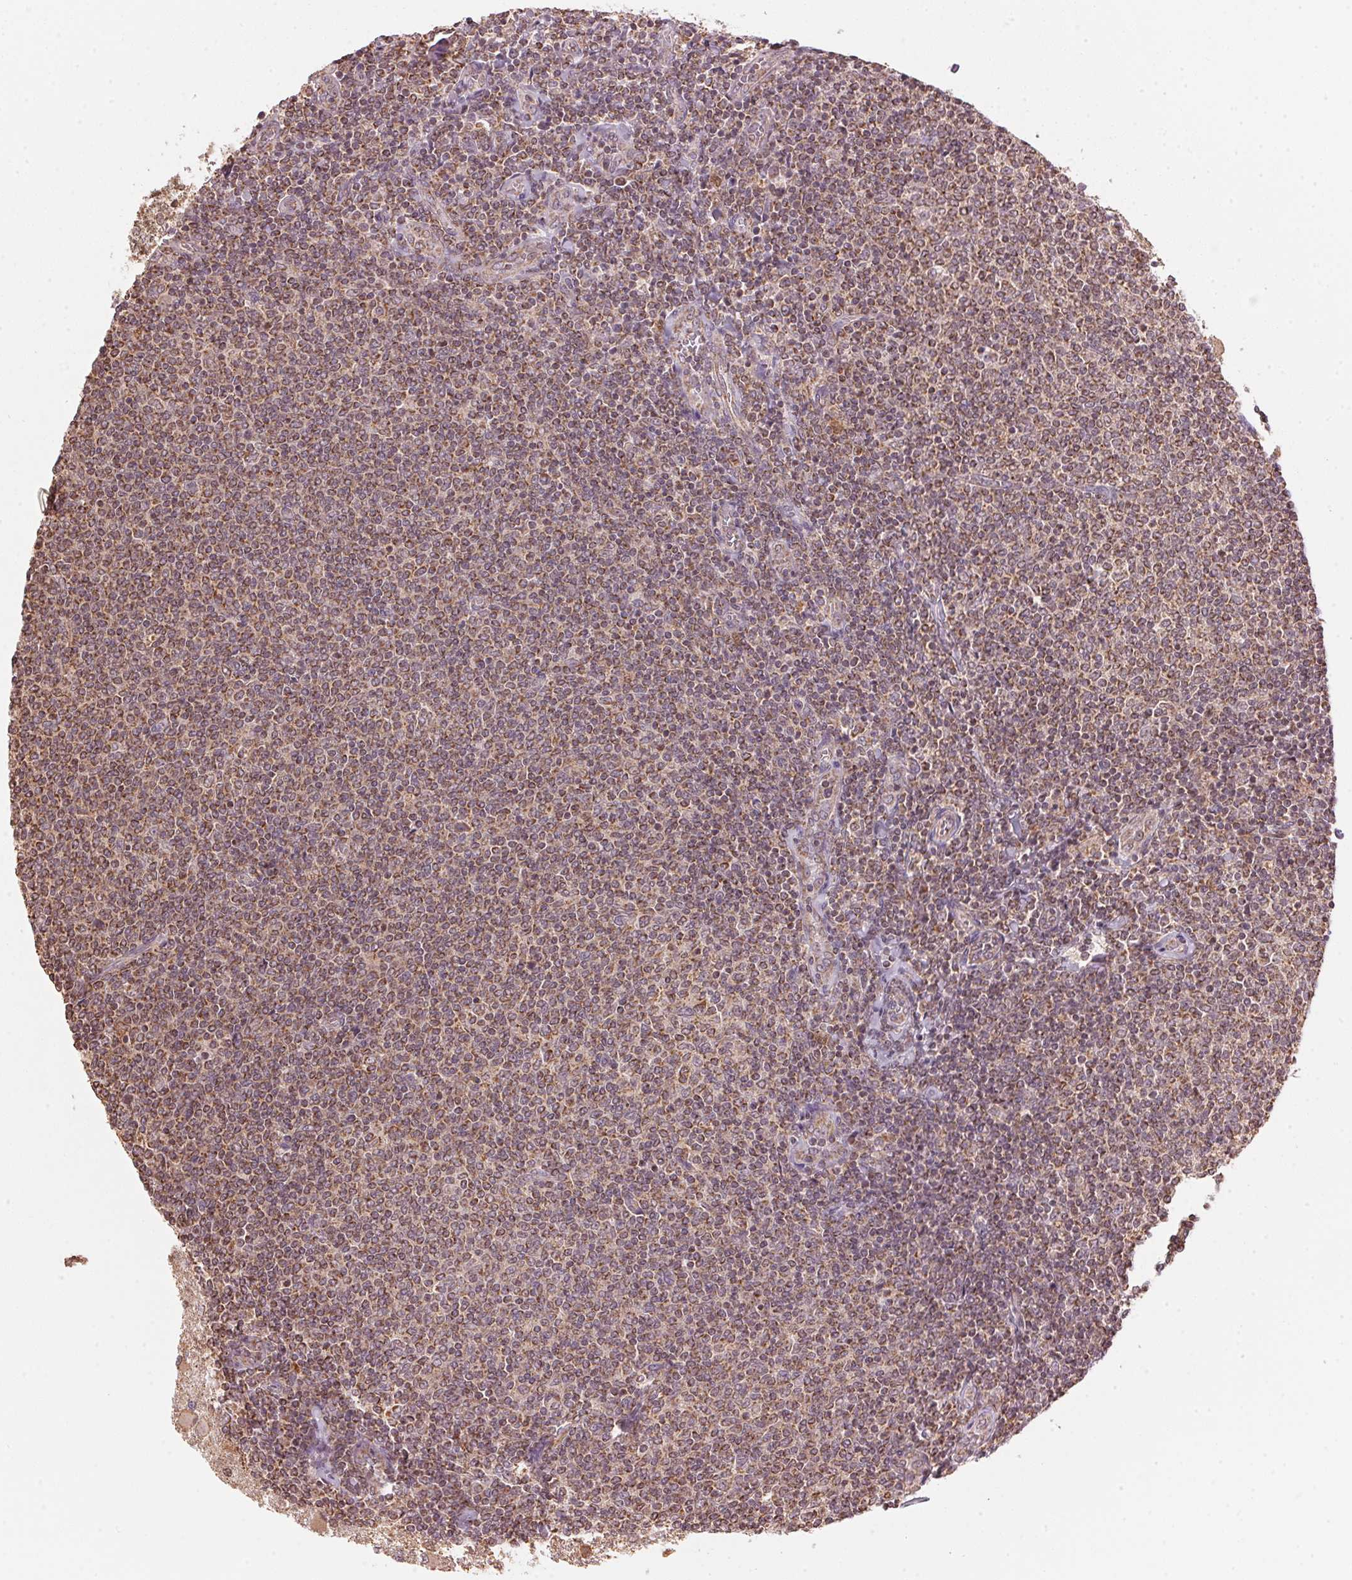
{"staining": {"intensity": "moderate", "quantity": "25%-75%", "location": "cytoplasmic/membranous"}, "tissue": "lymphoma", "cell_type": "Tumor cells", "image_type": "cancer", "snomed": [{"axis": "morphology", "description": "Malignant lymphoma, non-Hodgkin's type, Low grade"}, {"axis": "topography", "description": "Lymph node"}], "caption": "Human lymphoma stained with a protein marker displays moderate staining in tumor cells.", "gene": "ARHGAP6", "patient": {"sex": "male", "age": 52}}